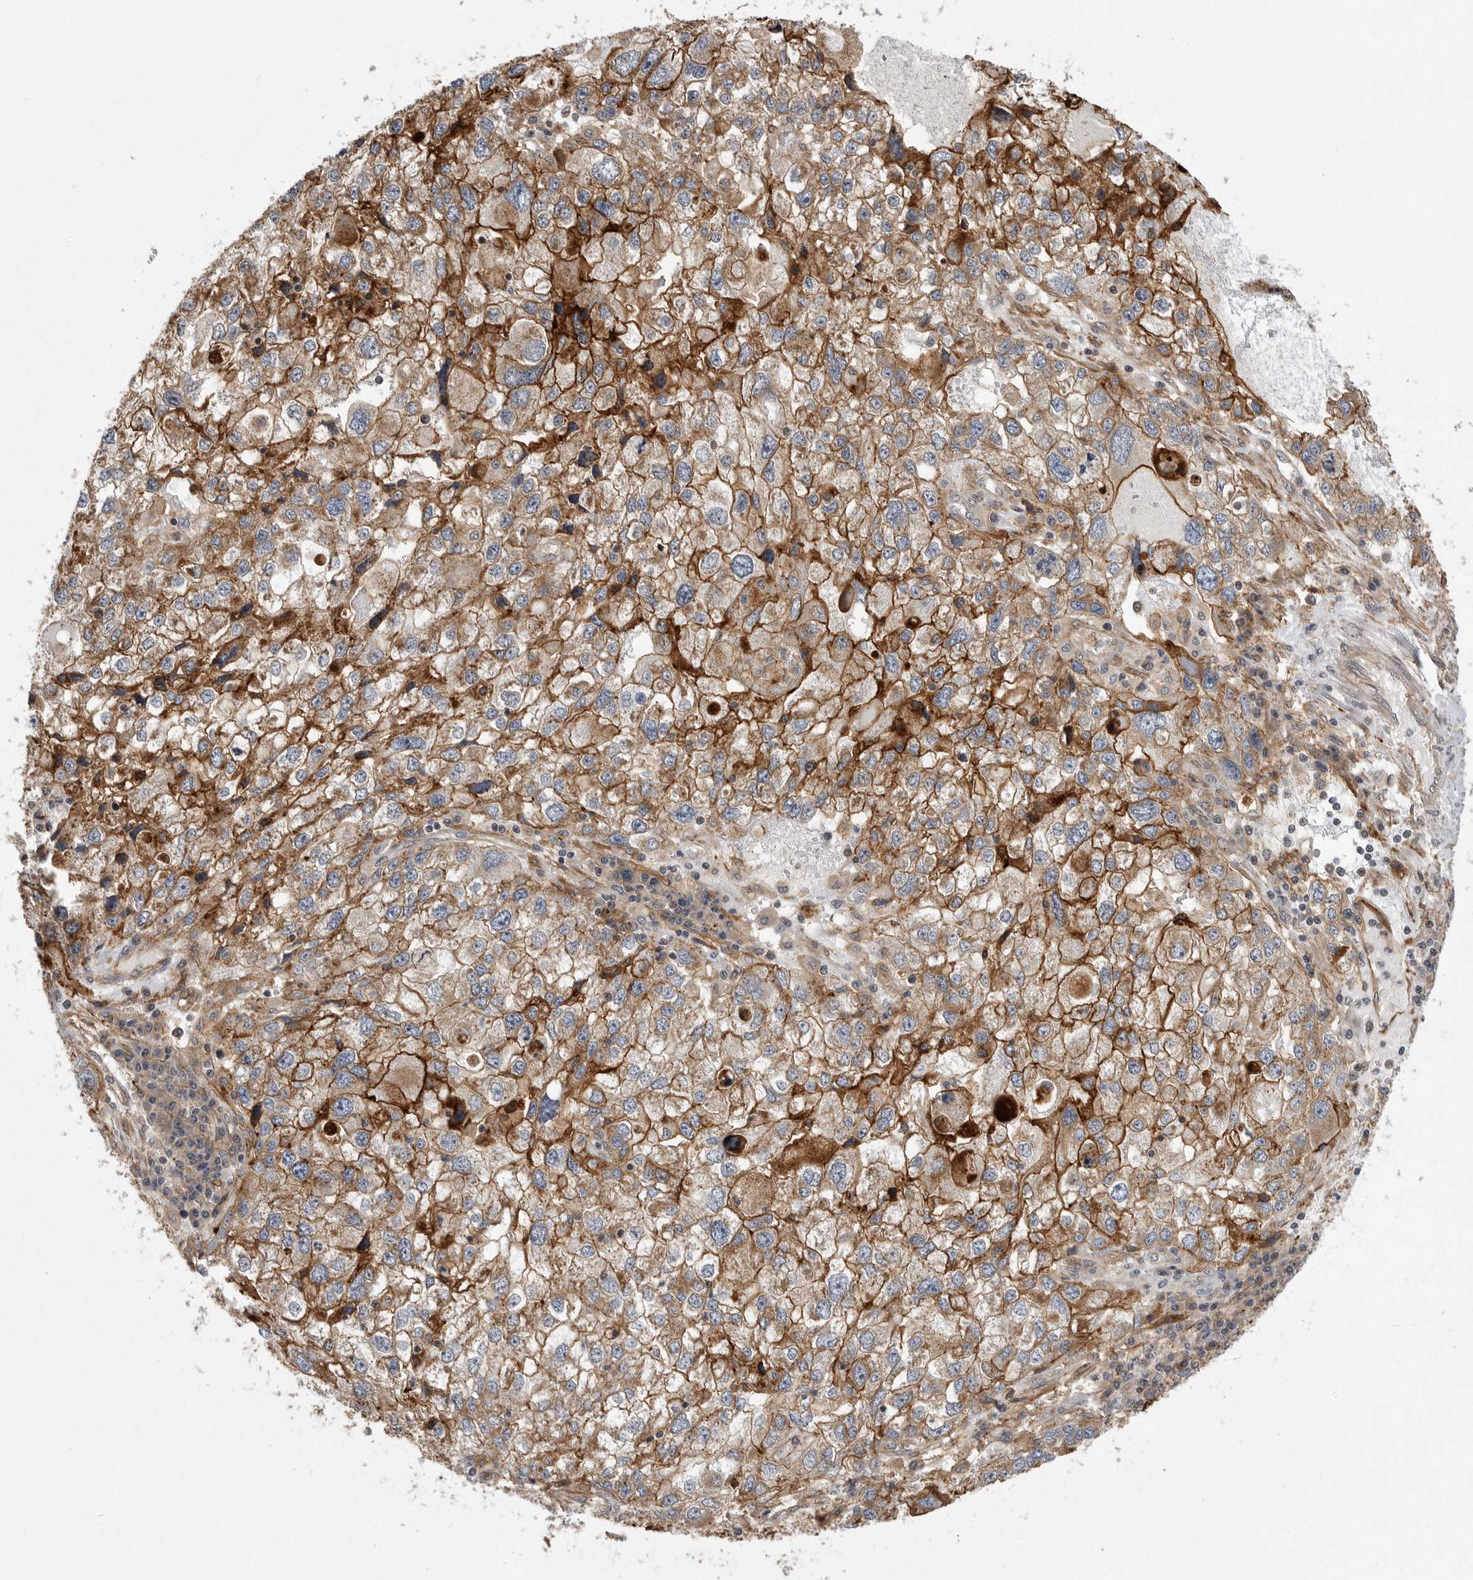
{"staining": {"intensity": "moderate", "quantity": ">75%", "location": "cytoplasmic/membranous"}, "tissue": "endometrial cancer", "cell_type": "Tumor cells", "image_type": "cancer", "snomed": [{"axis": "morphology", "description": "Adenocarcinoma, NOS"}, {"axis": "topography", "description": "Endometrium"}], "caption": "Immunohistochemistry staining of endometrial adenocarcinoma, which demonstrates medium levels of moderate cytoplasmic/membranous staining in approximately >75% of tumor cells indicating moderate cytoplasmic/membranous protein staining. The staining was performed using DAB (brown) for protein detection and nuclei were counterstained in hematoxylin (blue).", "gene": "NECTIN1", "patient": {"sex": "female", "age": 49}}